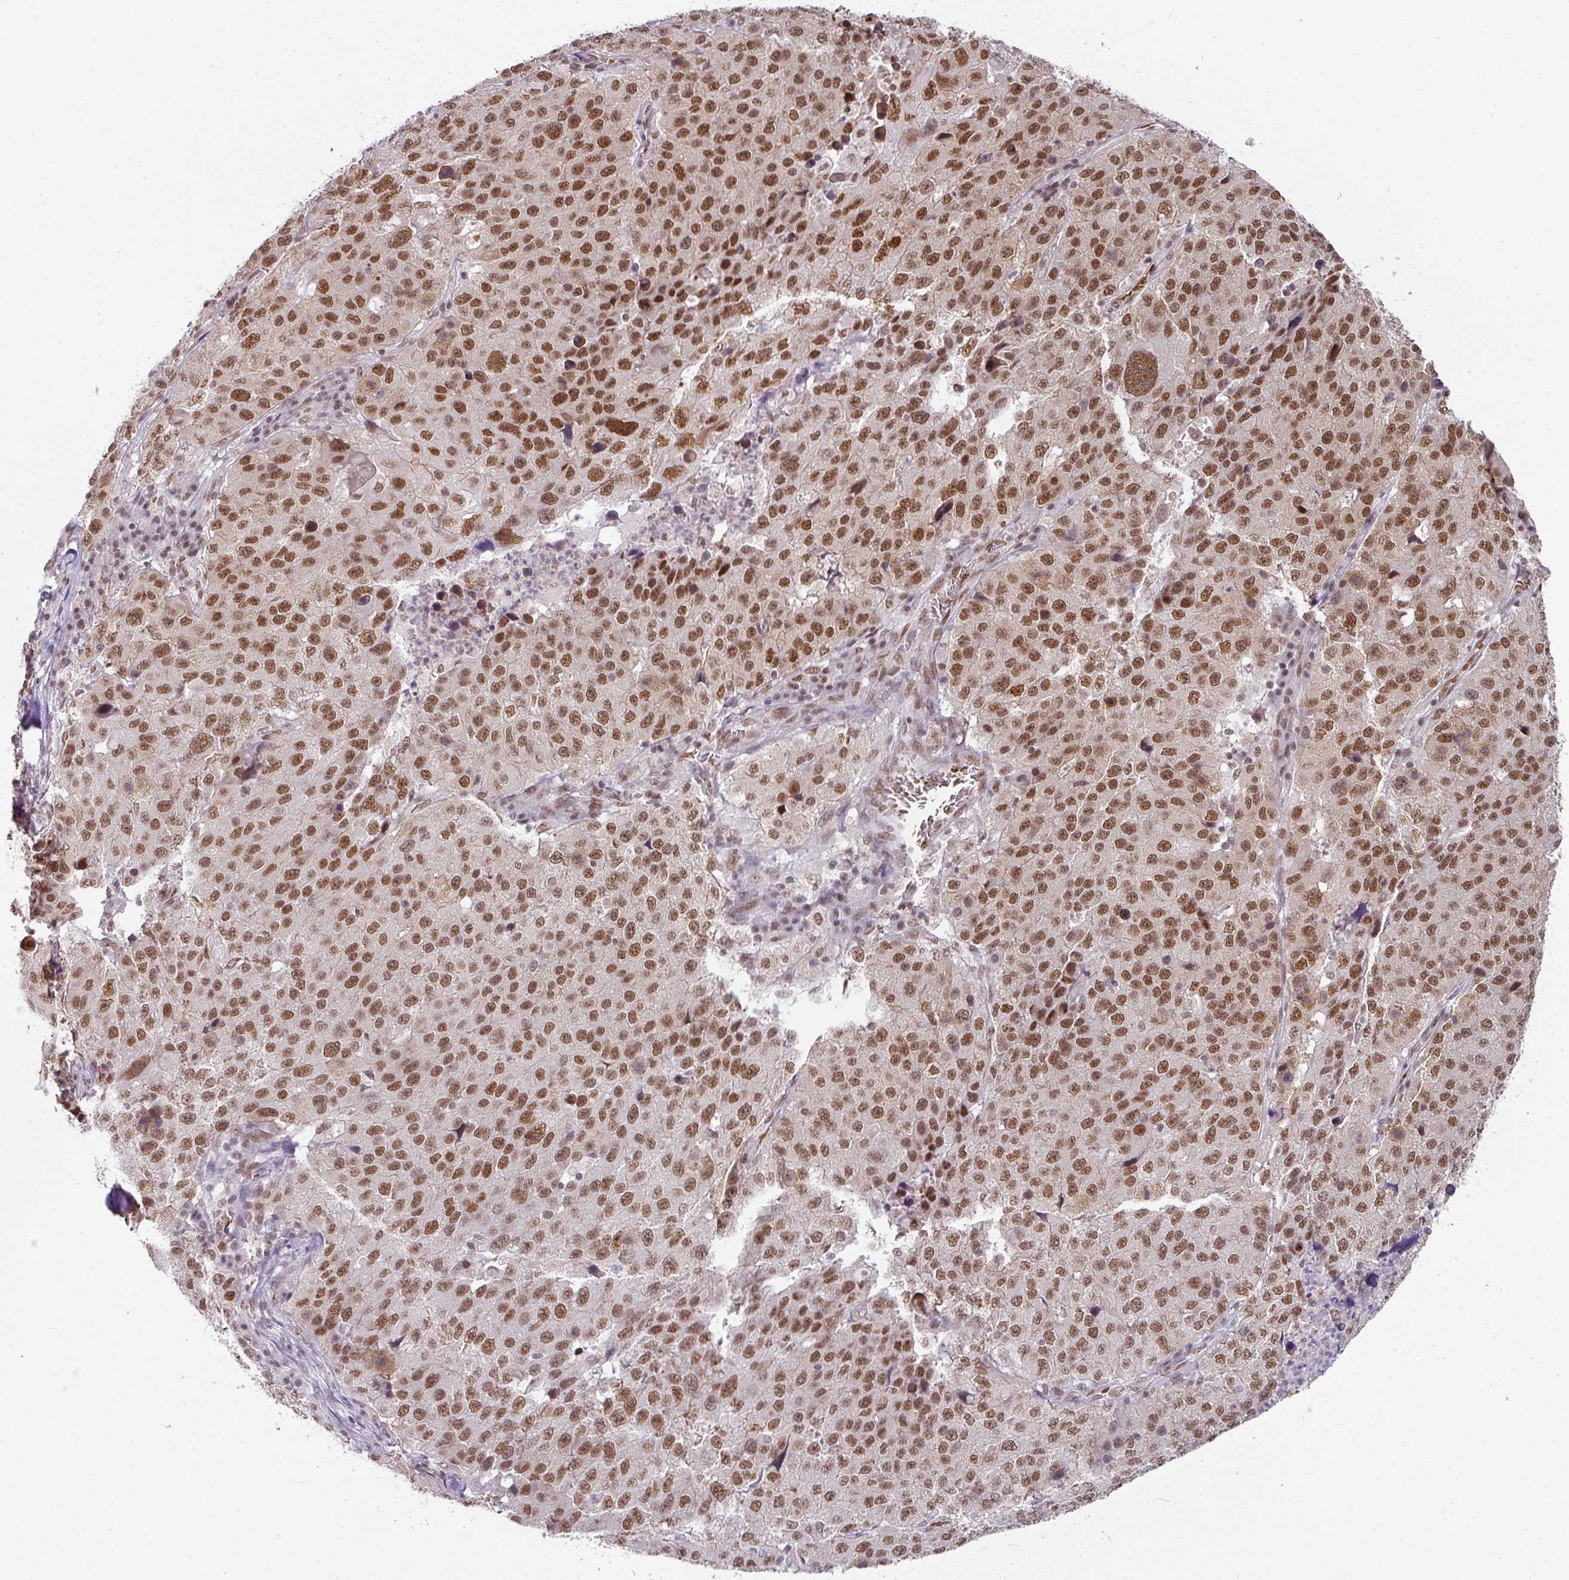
{"staining": {"intensity": "moderate", "quantity": ">75%", "location": "nuclear"}, "tissue": "stomach cancer", "cell_type": "Tumor cells", "image_type": "cancer", "snomed": [{"axis": "morphology", "description": "Adenocarcinoma, NOS"}, {"axis": "topography", "description": "Stomach"}], "caption": "This photomicrograph reveals immunohistochemistry staining of stomach cancer (adenocarcinoma), with medium moderate nuclear expression in about >75% of tumor cells.", "gene": "NCOA5", "patient": {"sex": "male", "age": 71}}